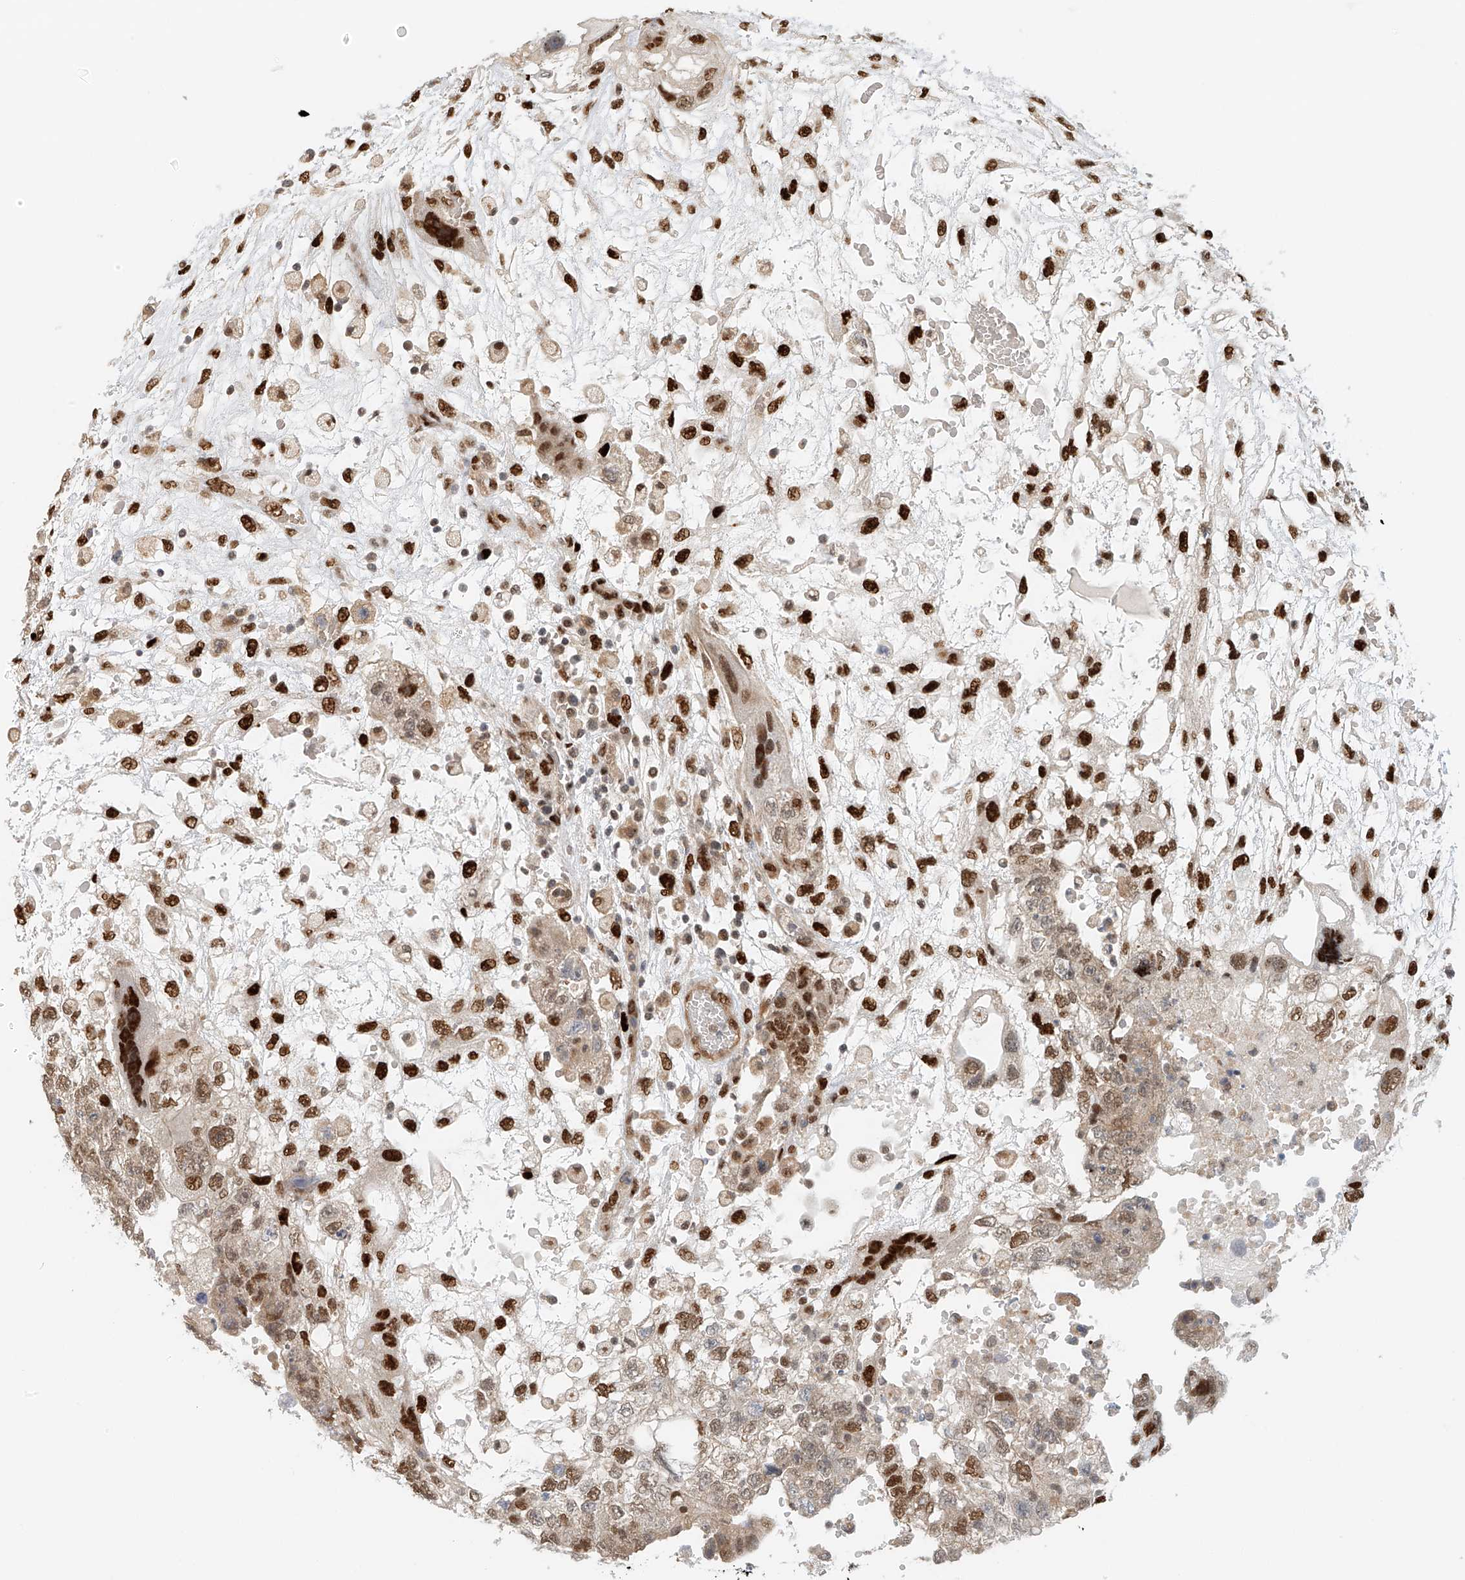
{"staining": {"intensity": "strong", "quantity": ">75%", "location": "nuclear"}, "tissue": "testis cancer", "cell_type": "Tumor cells", "image_type": "cancer", "snomed": [{"axis": "morphology", "description": "Carcinoma, Embryonal, NOS"}, {"axis": "topography", "description": "Testis"}], "caption": "This micrograph reveals immunohistochemistry staining of embryonal carcinoma (testis), with high strong nuclear staining in approximately >75% of tumor cells.", "gene": "ZNF514", "patient": {"sex": "male", "age": 36}}